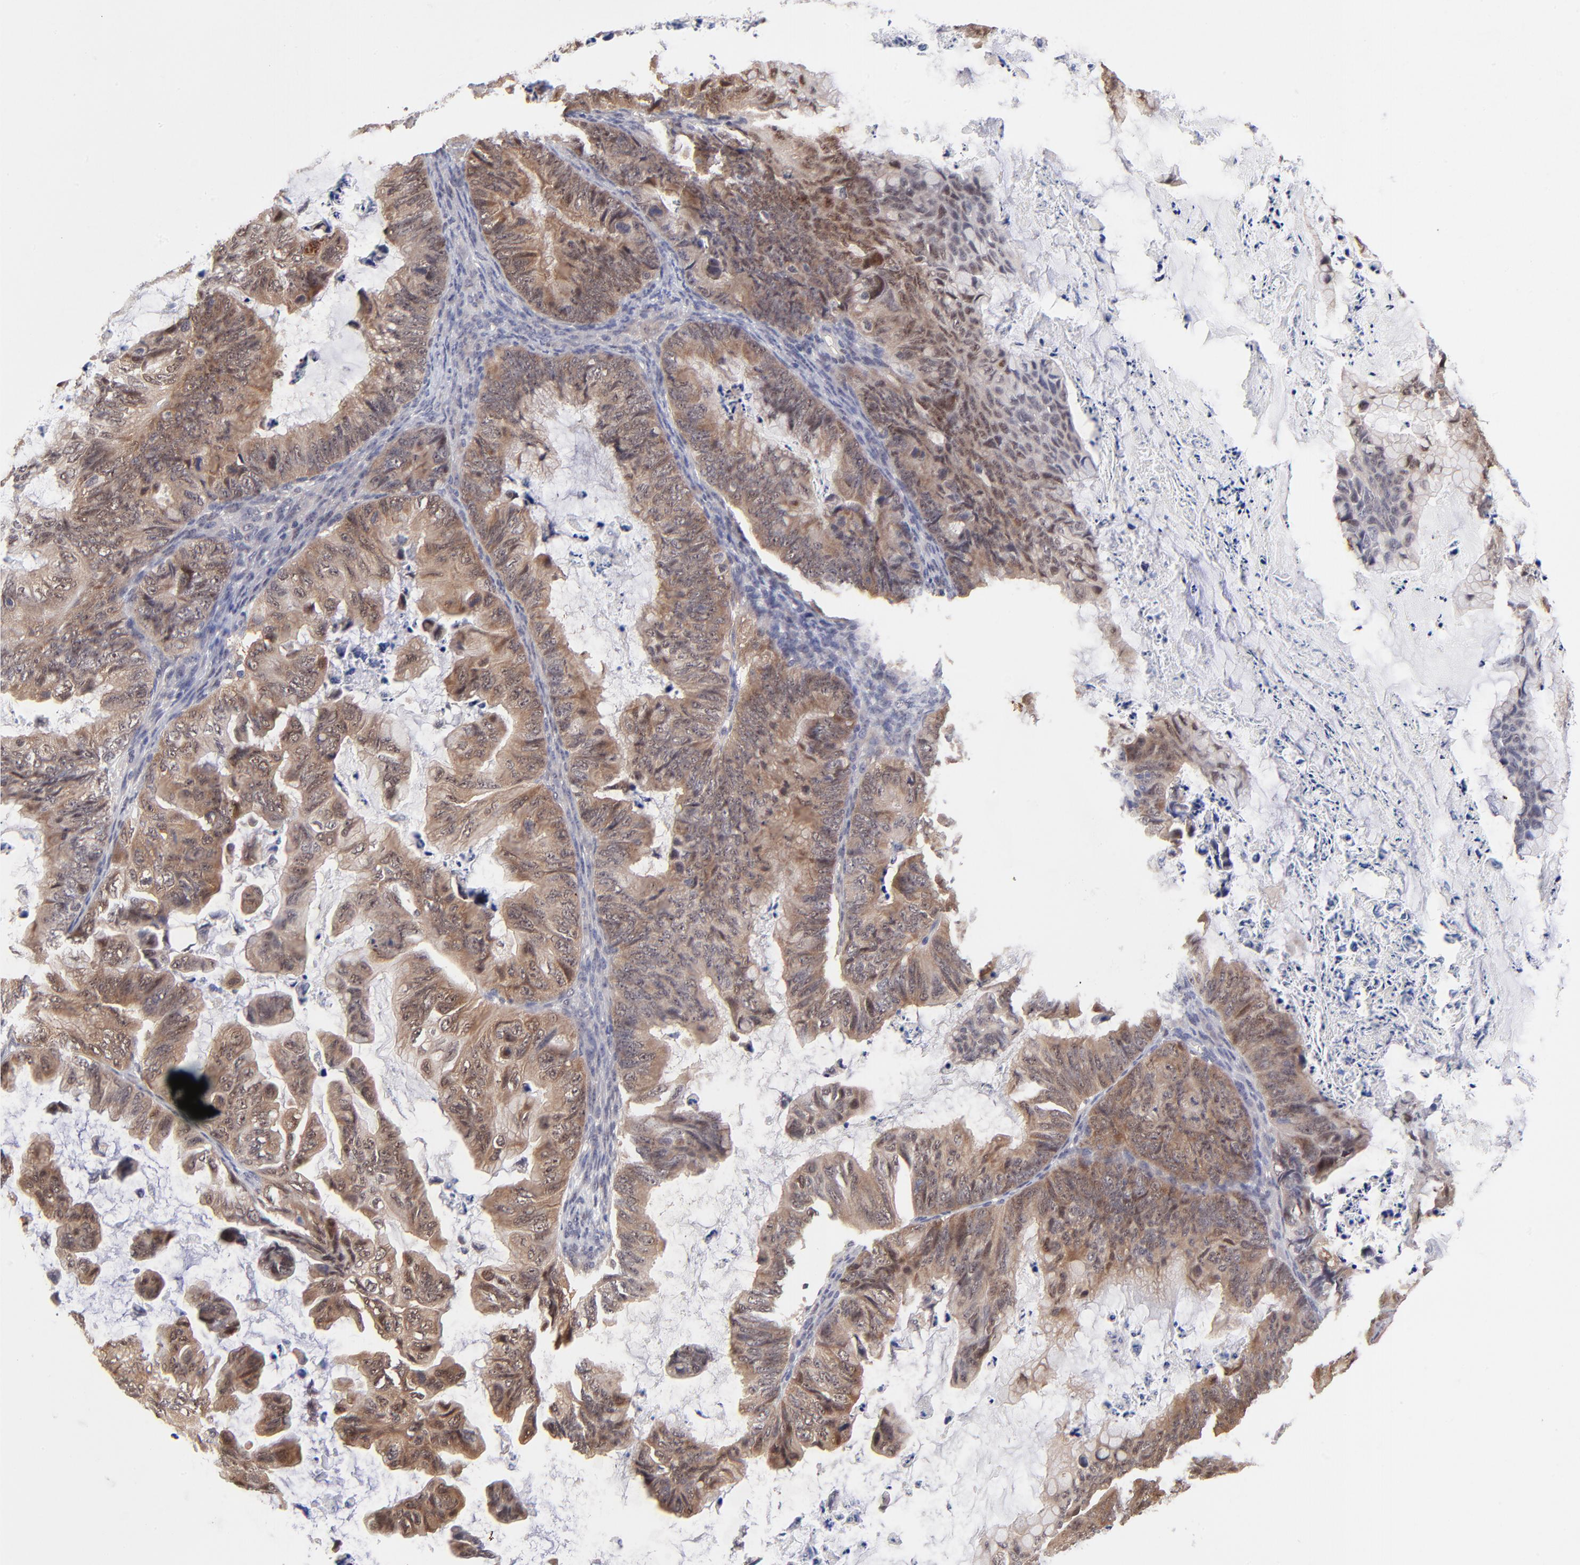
{"staining": {"intensity": "strong", "quantity": ">75%", "location": "cytoplasmic/membranous"}, "tissue": "ovarian cancer", "cell_type": "Tumor cells", "image_type": "cancer", "snomed": [{"axis": "morphology", "description": "Cystadenocarcinoma, mucinous, NOS"}, {"axis": "topography", "description": "Ovary"}], "caption": "This is a photomicrograph of IHC staining of ovarian cancer, which shows strong expression in the cytoplasmic/membranous of tumor cells.", "gene": "UBE2E3", "patient": {"sex": "female", "age": 36}}